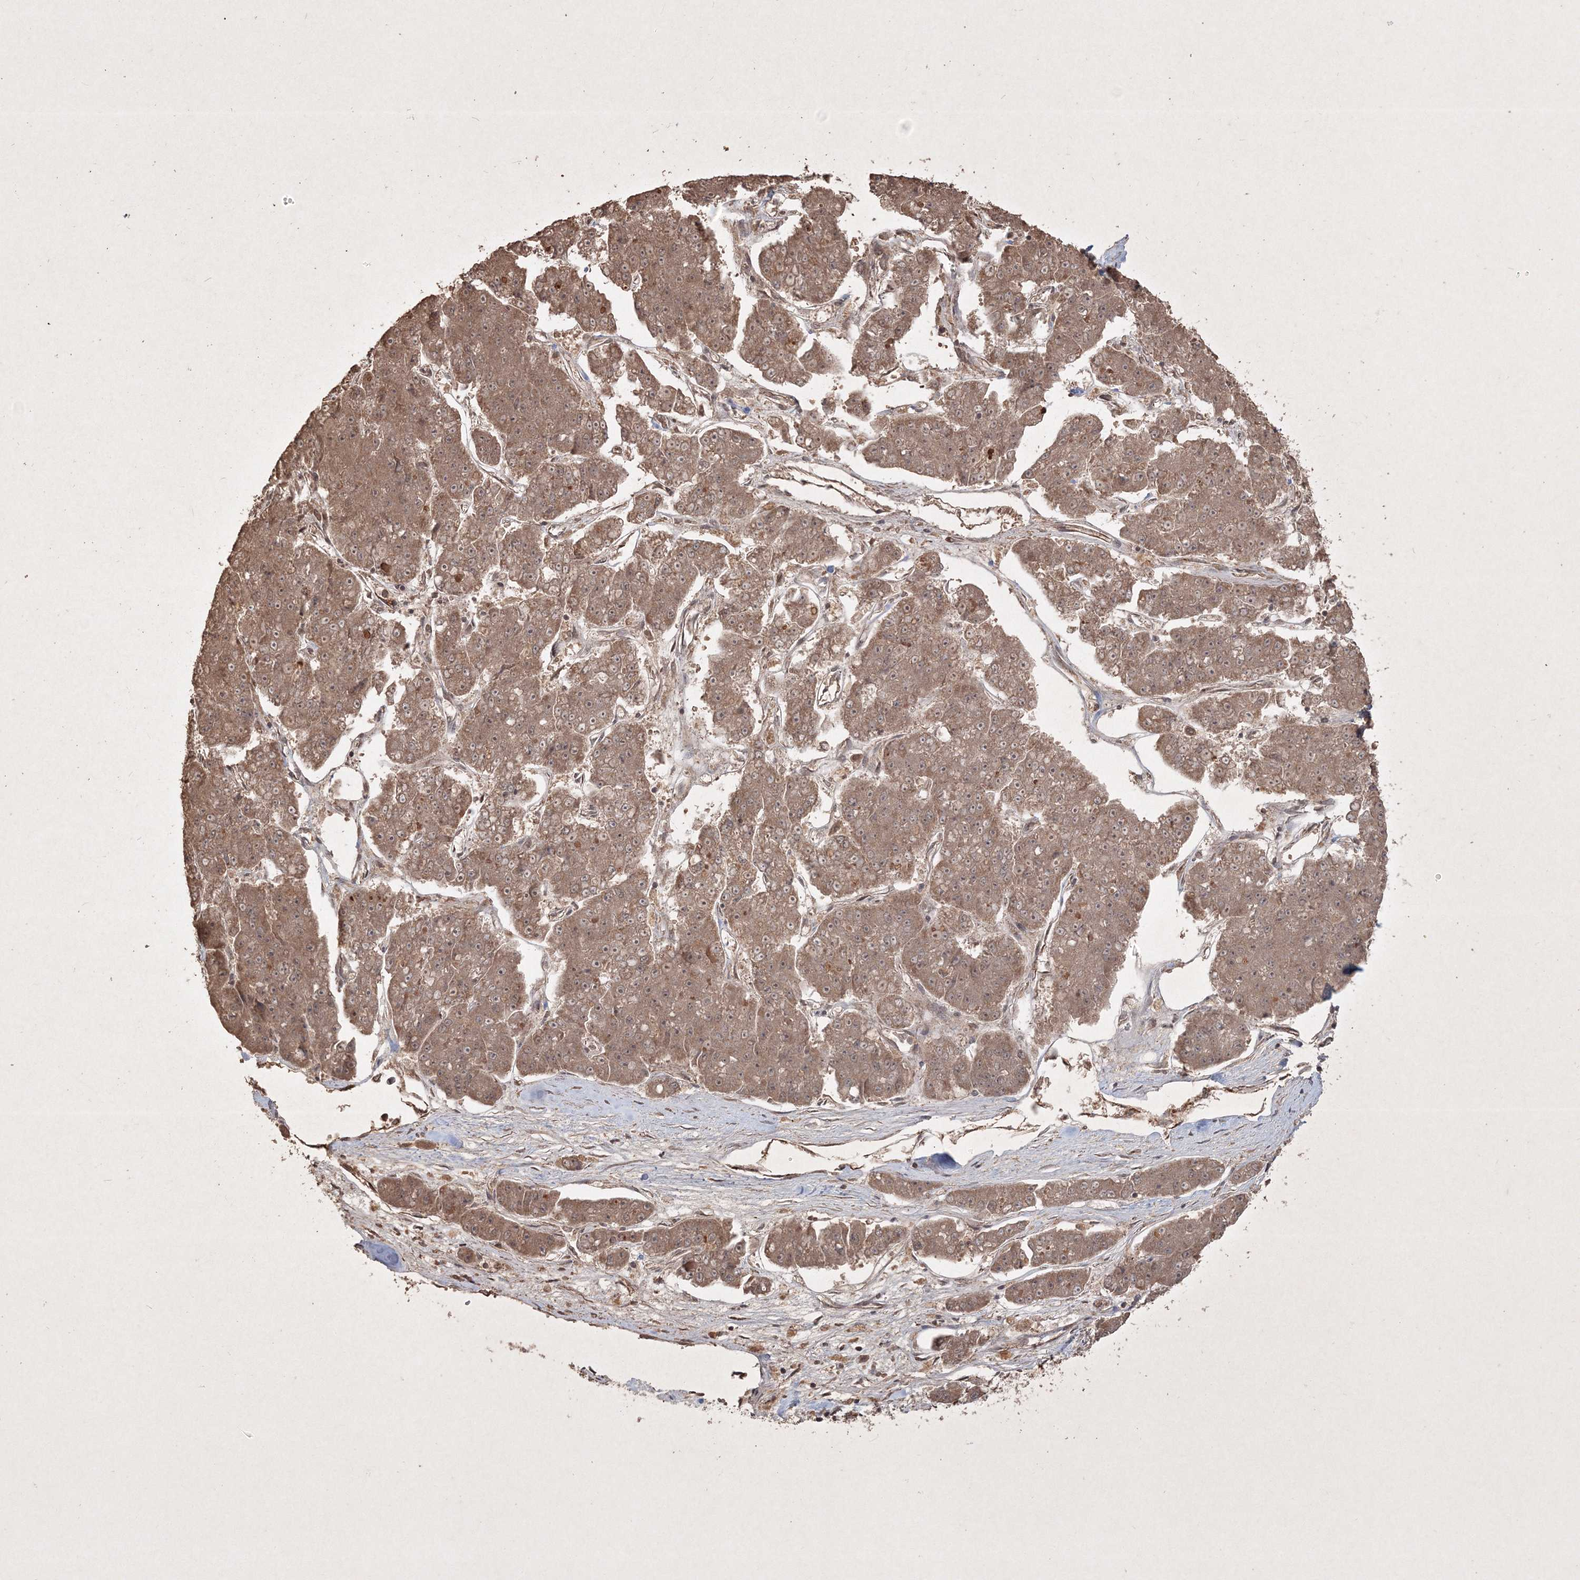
{"staining": {"intensity": "moderate", "quantity": ">75%", "location": "cytoplasmic/membranous,nuclear"}, "tissue": "pancreatic cancer", "cell_type": "Tumor cells", "image_type": "cancer", "snomed": [{"axis": "morphology", "description": "Adenocarcinoma, NOS"}, {"axis": "topography", "description": "Pancreas"}], "caption": "An immunohistochemistry histopathology image of neoplastic tissue is shown. Protein staining in brown labels moderate cytoplasmic/membranous and nuclear positivity in pancreatic cancer (adenocarcinoma) within tumor cells. (Stains: DAB in brown, nuclei in blue, Microscopy: brightfield microscopy at high magnification).", "gene": "PELI3", "patient": {"sex": "male", "age": 50}}